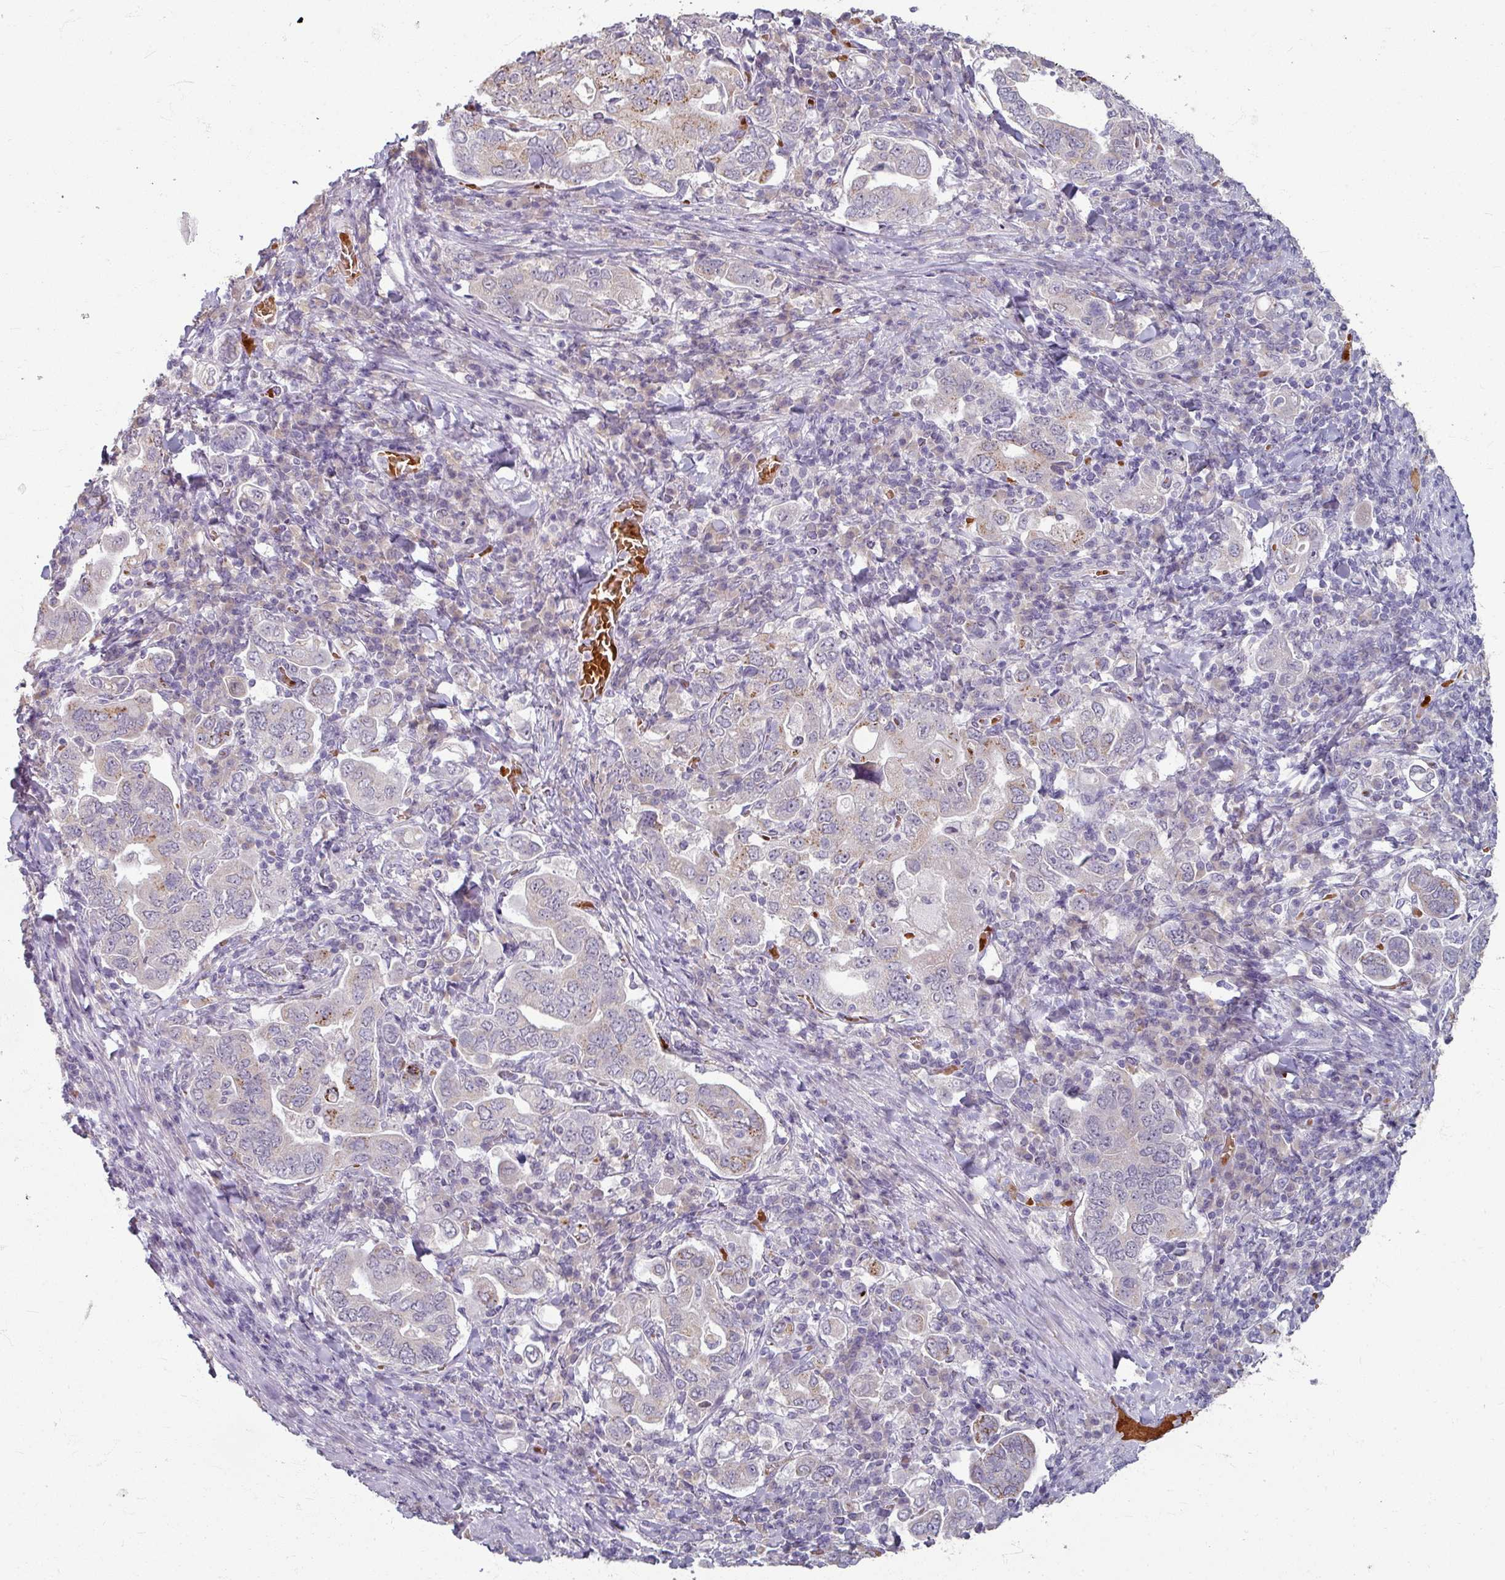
{"staining": {"intensity": "moderate", "quantity": "<25%", "location": "cytoplasmic/membranous"}, "tissue": "stomach cancer", "cell_type": "Tumor cells", "image_type": "cancer", "snomed": [{"axis": "morphology", "description": "Adenocarcinoma, NOS"}, {"axis": "topography", "description": "Stomach, upper"}, {"axis": "topography", "description": "Stomach"}], "caption": "This histopathology image shows IHC staining of adenocarcinoma (stomach), with low moderate cytoplasmic/membranous staining in approximately <25% of tumor cells.", "gene": "KMT5C", "patient": {"sex": "male", "age": 62}}